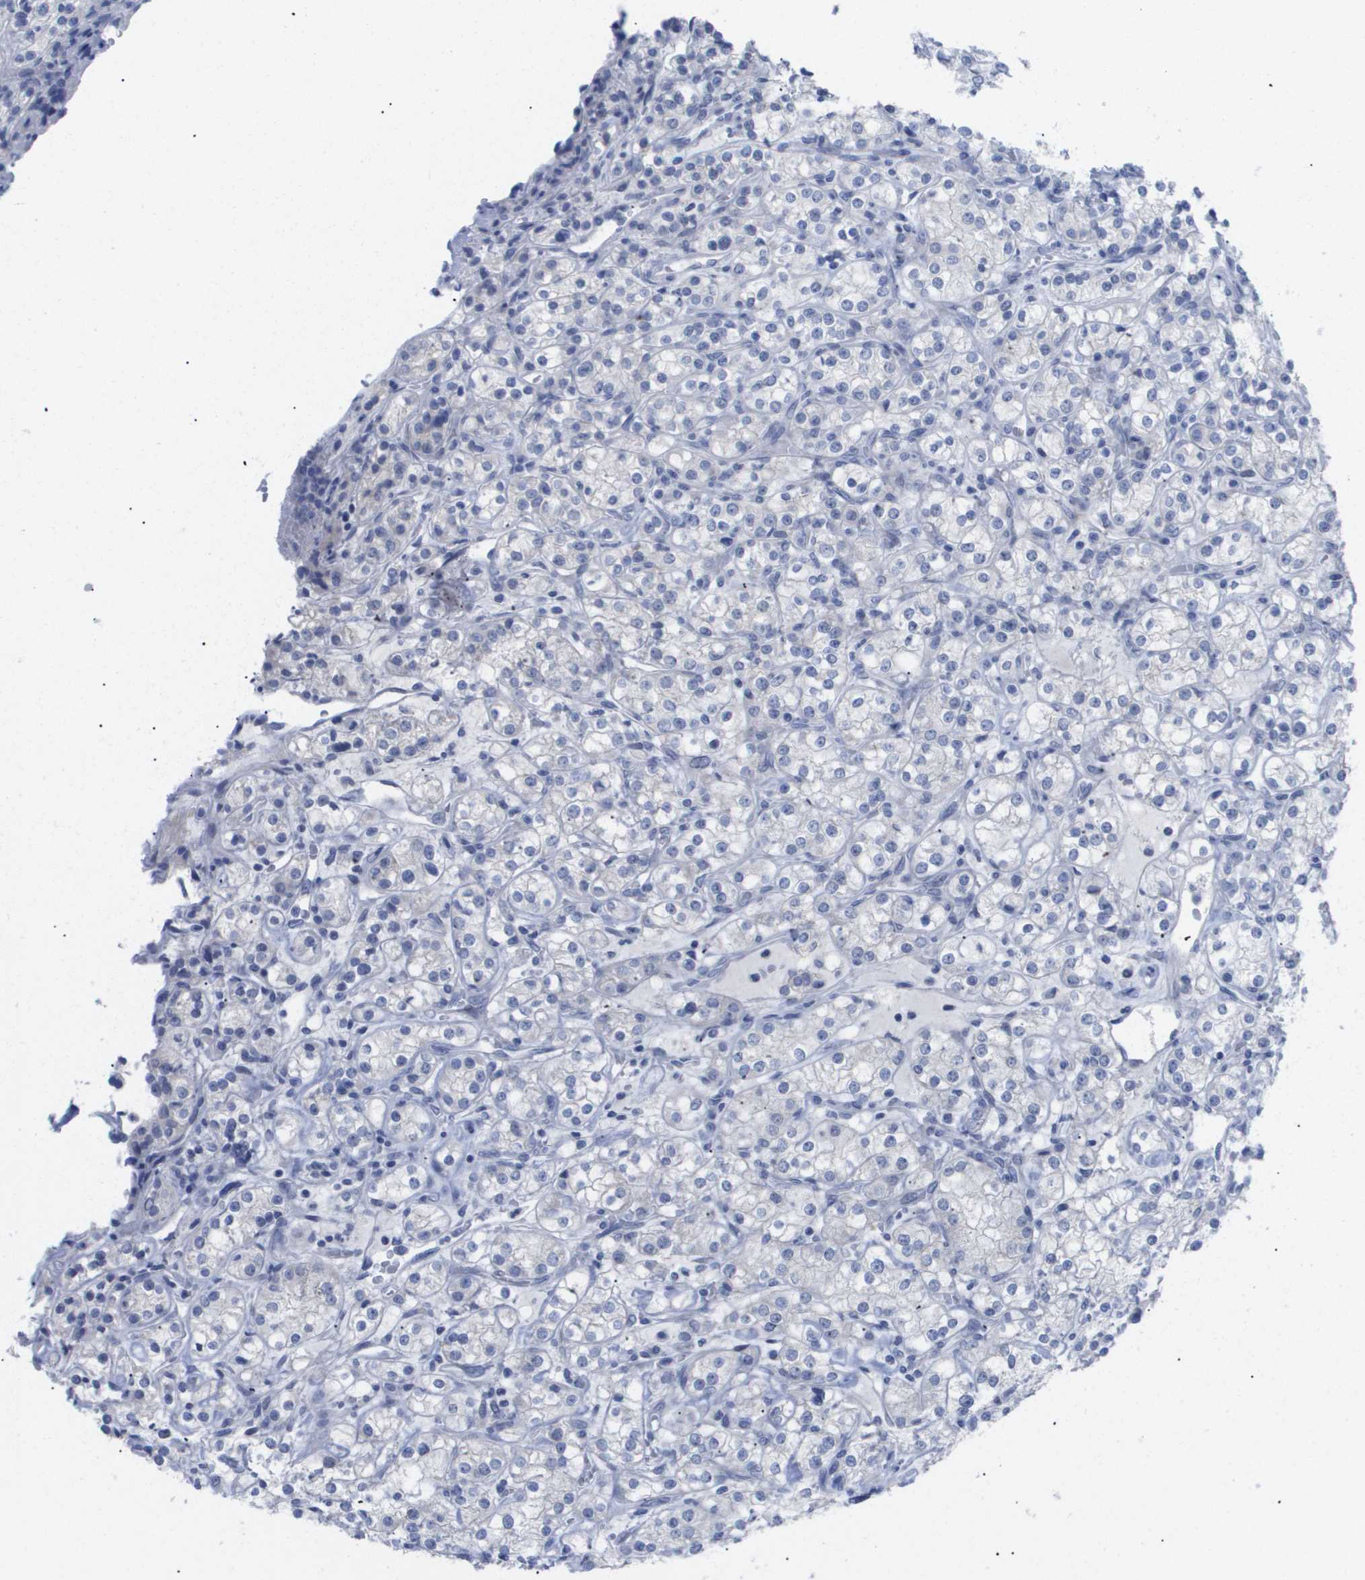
{"staining": {"intensity": "negative", "quantity": "none", "location": "none"}, "tissue": "renal cancer", "cell_type": "Tumor cells", "image_type": "cancer", "snomed": [{"axis": "morphology", "description": "Adenocarcinoma, NOS"}, {"axis": "topography", "description": "Kidney"}], "caption": "Immunohistochemistry image of neoplastic tissue: renal cancer (adenocarcinoma) stained with DAB (3,3'-diaminobenzidine) exhibits no significant protein staining in tumor cells.", "gene": "CAV3", "patient": {"sex": "male", "age": 77}}